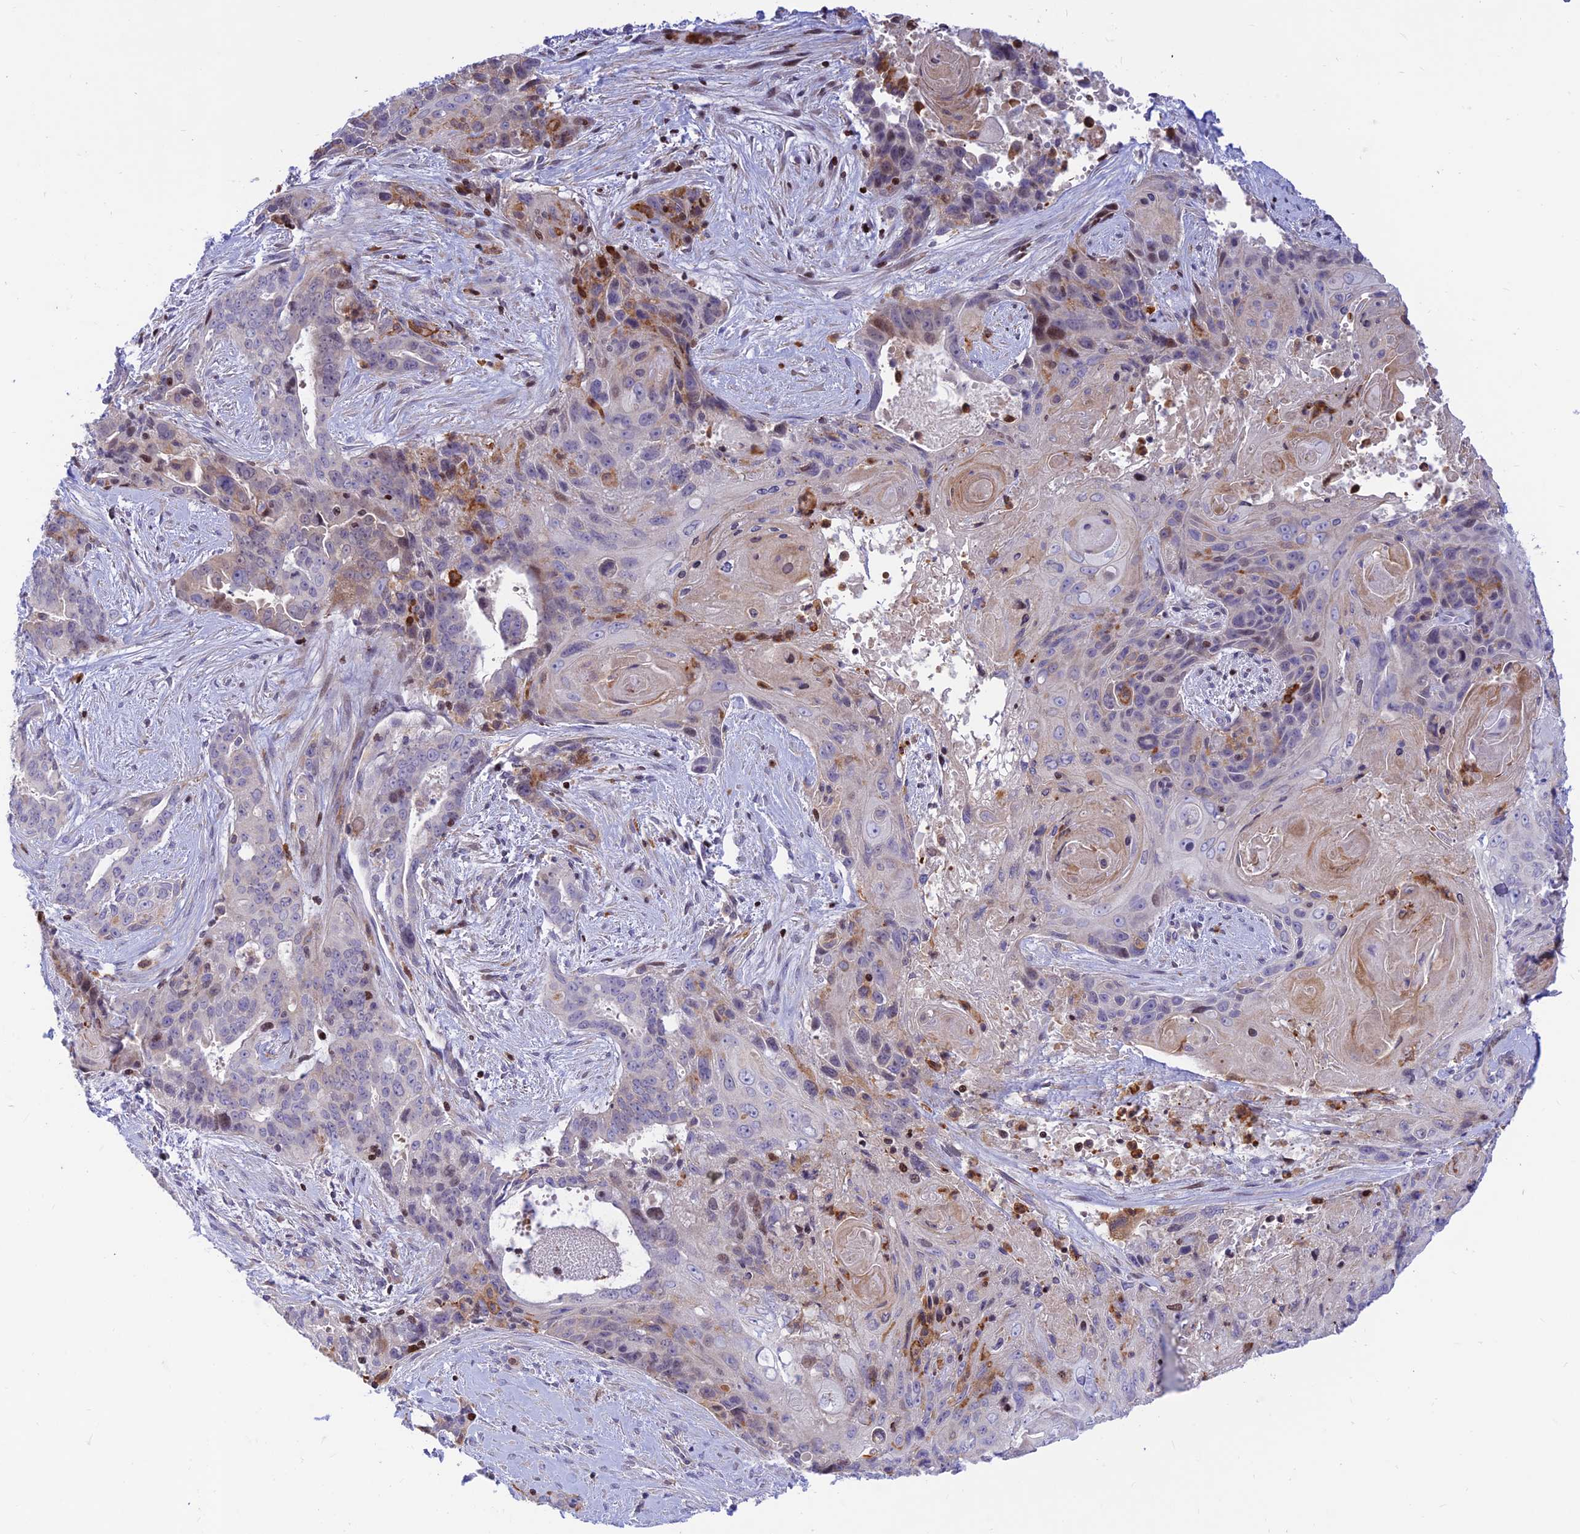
{"staining": {"intensity": "weak", "quantity": "<25%", "location": "nuclear"}, "tissue": "pancreatic cancer", "cell_type": "Tumor cells", "image_type": "cancer", "snomed": [{"axis": "morphology", "description": "Adenocarcinoma, NOS"}, {"axis": "topography", "description": "Pancreas"}], "caption": "An IHC histopathology image of pancreatic cancer is shown. There is no staining in tumor cells of pancreatic cancer.", "gene": "FAM186B", "patient": {"sex": "male", "age": 80}}